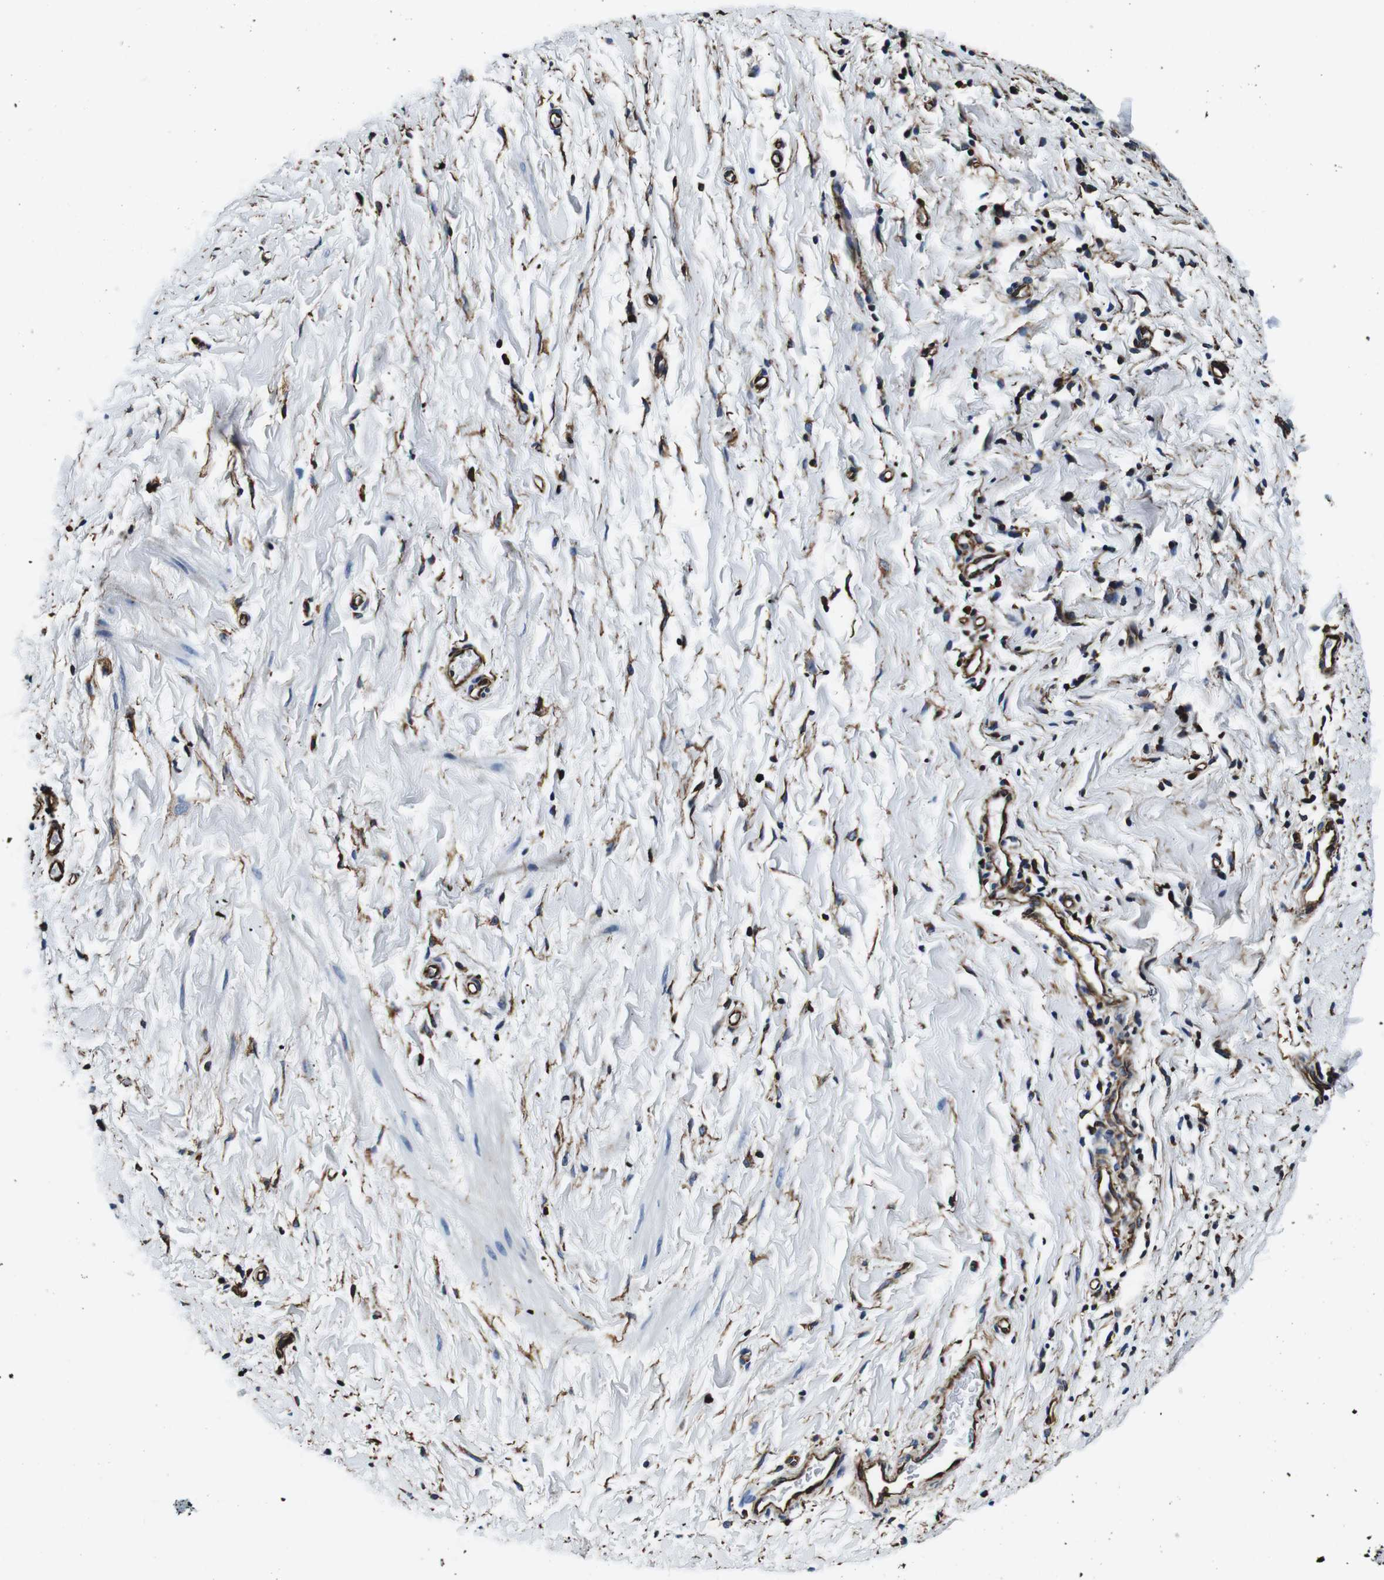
{"staining": {"intensity": "negative", "quantity": "none", "location": "none"}, "tissue": "smooth muscle", "cell_type": "Smooth muscle cells", "image_type": "normal", "snomed": [{"axis": "morphology", "description": "Normal tissue, NOS"}, {"axis": "topography", "description": "Smooth muscle"}], "caption": "High magnification brightfield microscopy of normal smooth muscle stained with DAB (3,3'-diaminobenzidine) (brown) and counterstained with hematoxylin (blue): smooth muscle cells show no significant expression. The staining is performed using DAB (3,3'-diaminobenzidine) brown chromogen with nuclei counter-stained in using hematoxylin.", "gene": "GJE1", "patient": {"sex": "male", "age": 16}}